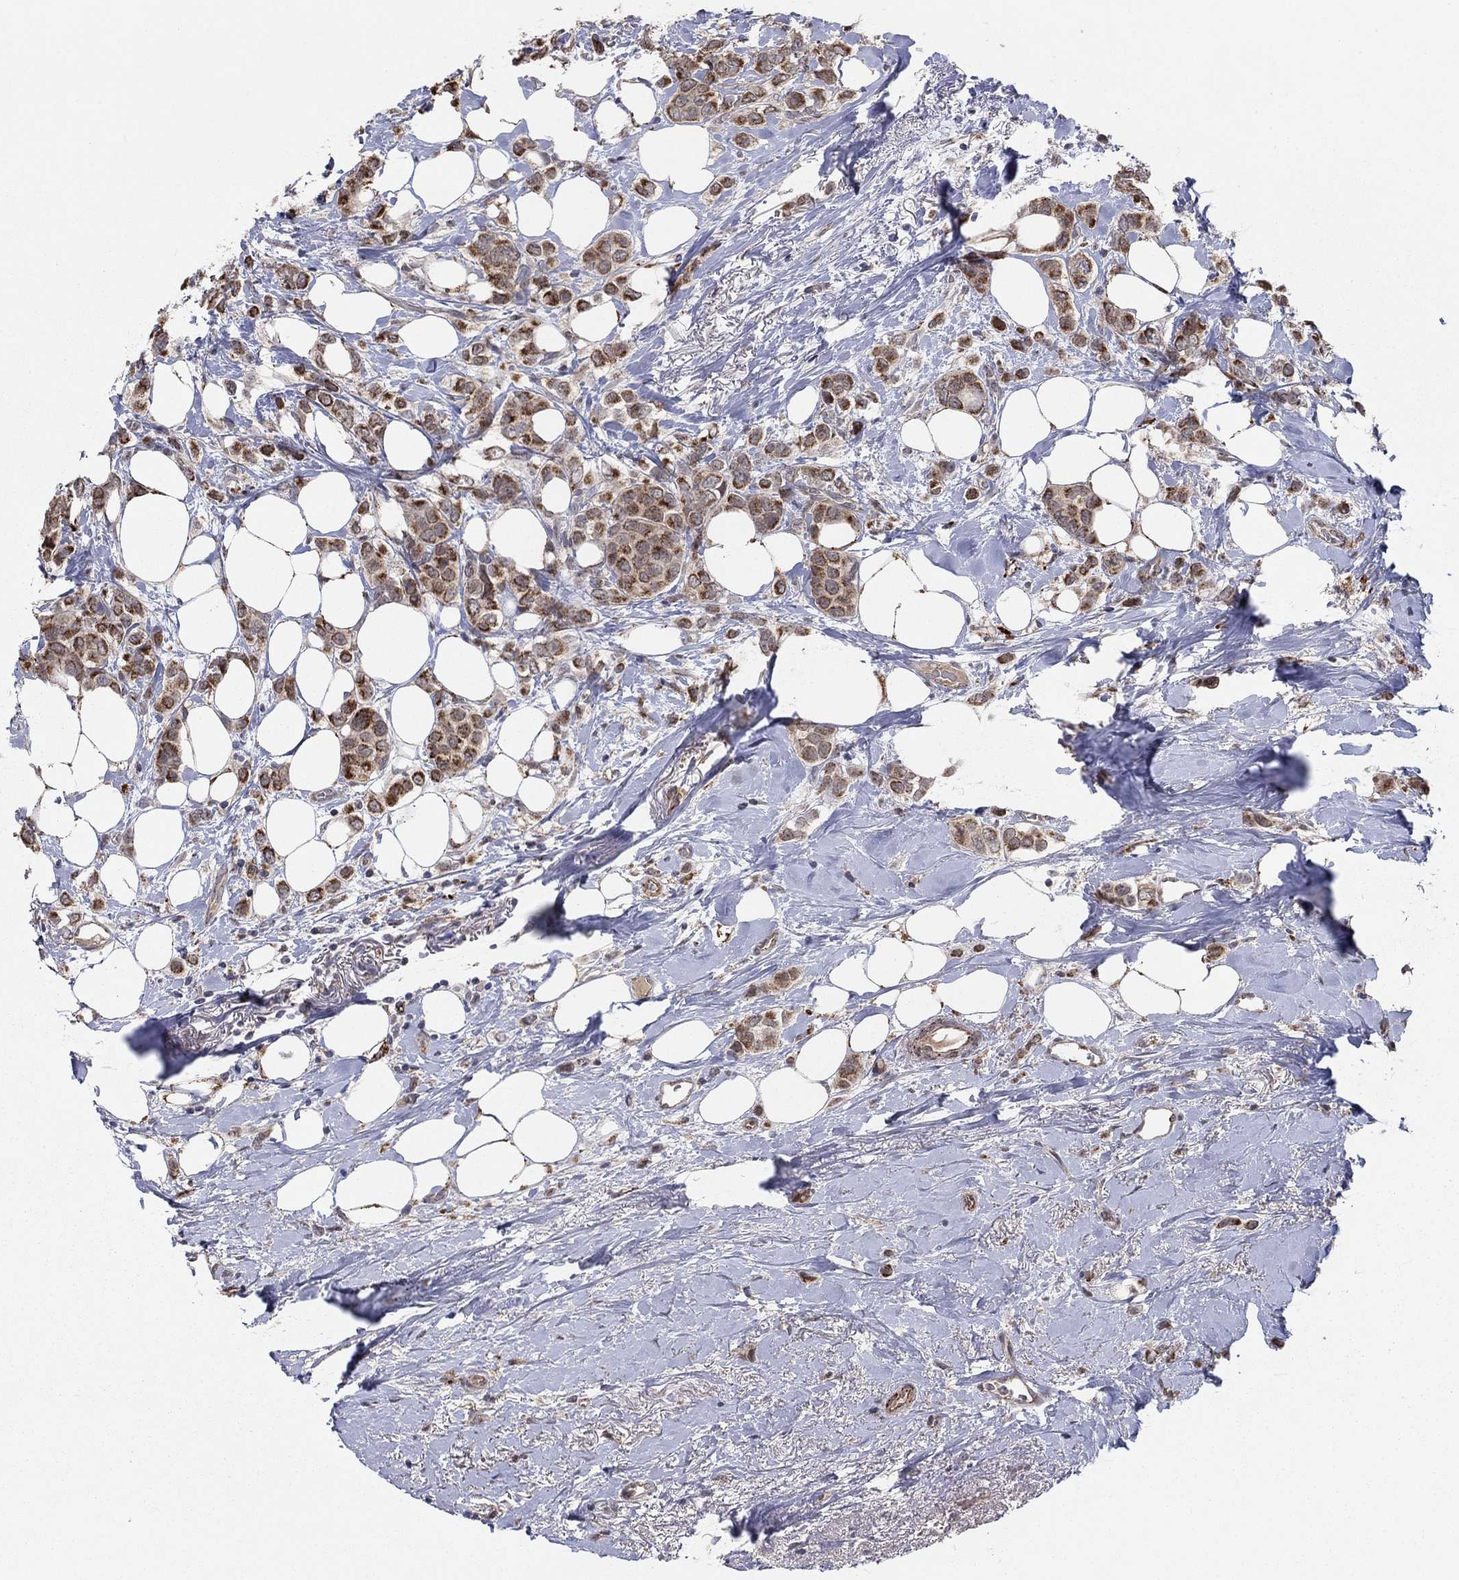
{"staining": {"intensity": "moderate", "quantity": ">75%", "location": "cytoplasmic/membranous"}, "tissue": "breast cancer", "cell_type": "Tumor cells", "image_type": "cancer", "snomed": [{"axis": "morphology", "description": "Lobular carcinoma"}, {"axis": "topography", "description": "Breast"}], "caption": "The photomicrograph shows a brown stain indicating the presence of a protein in the cytoplasmic/membranous of tumor cells in lobular carcinoma (breast).", "gene": "ZNF395", "patient": {"sex": "female", "age": 66}}